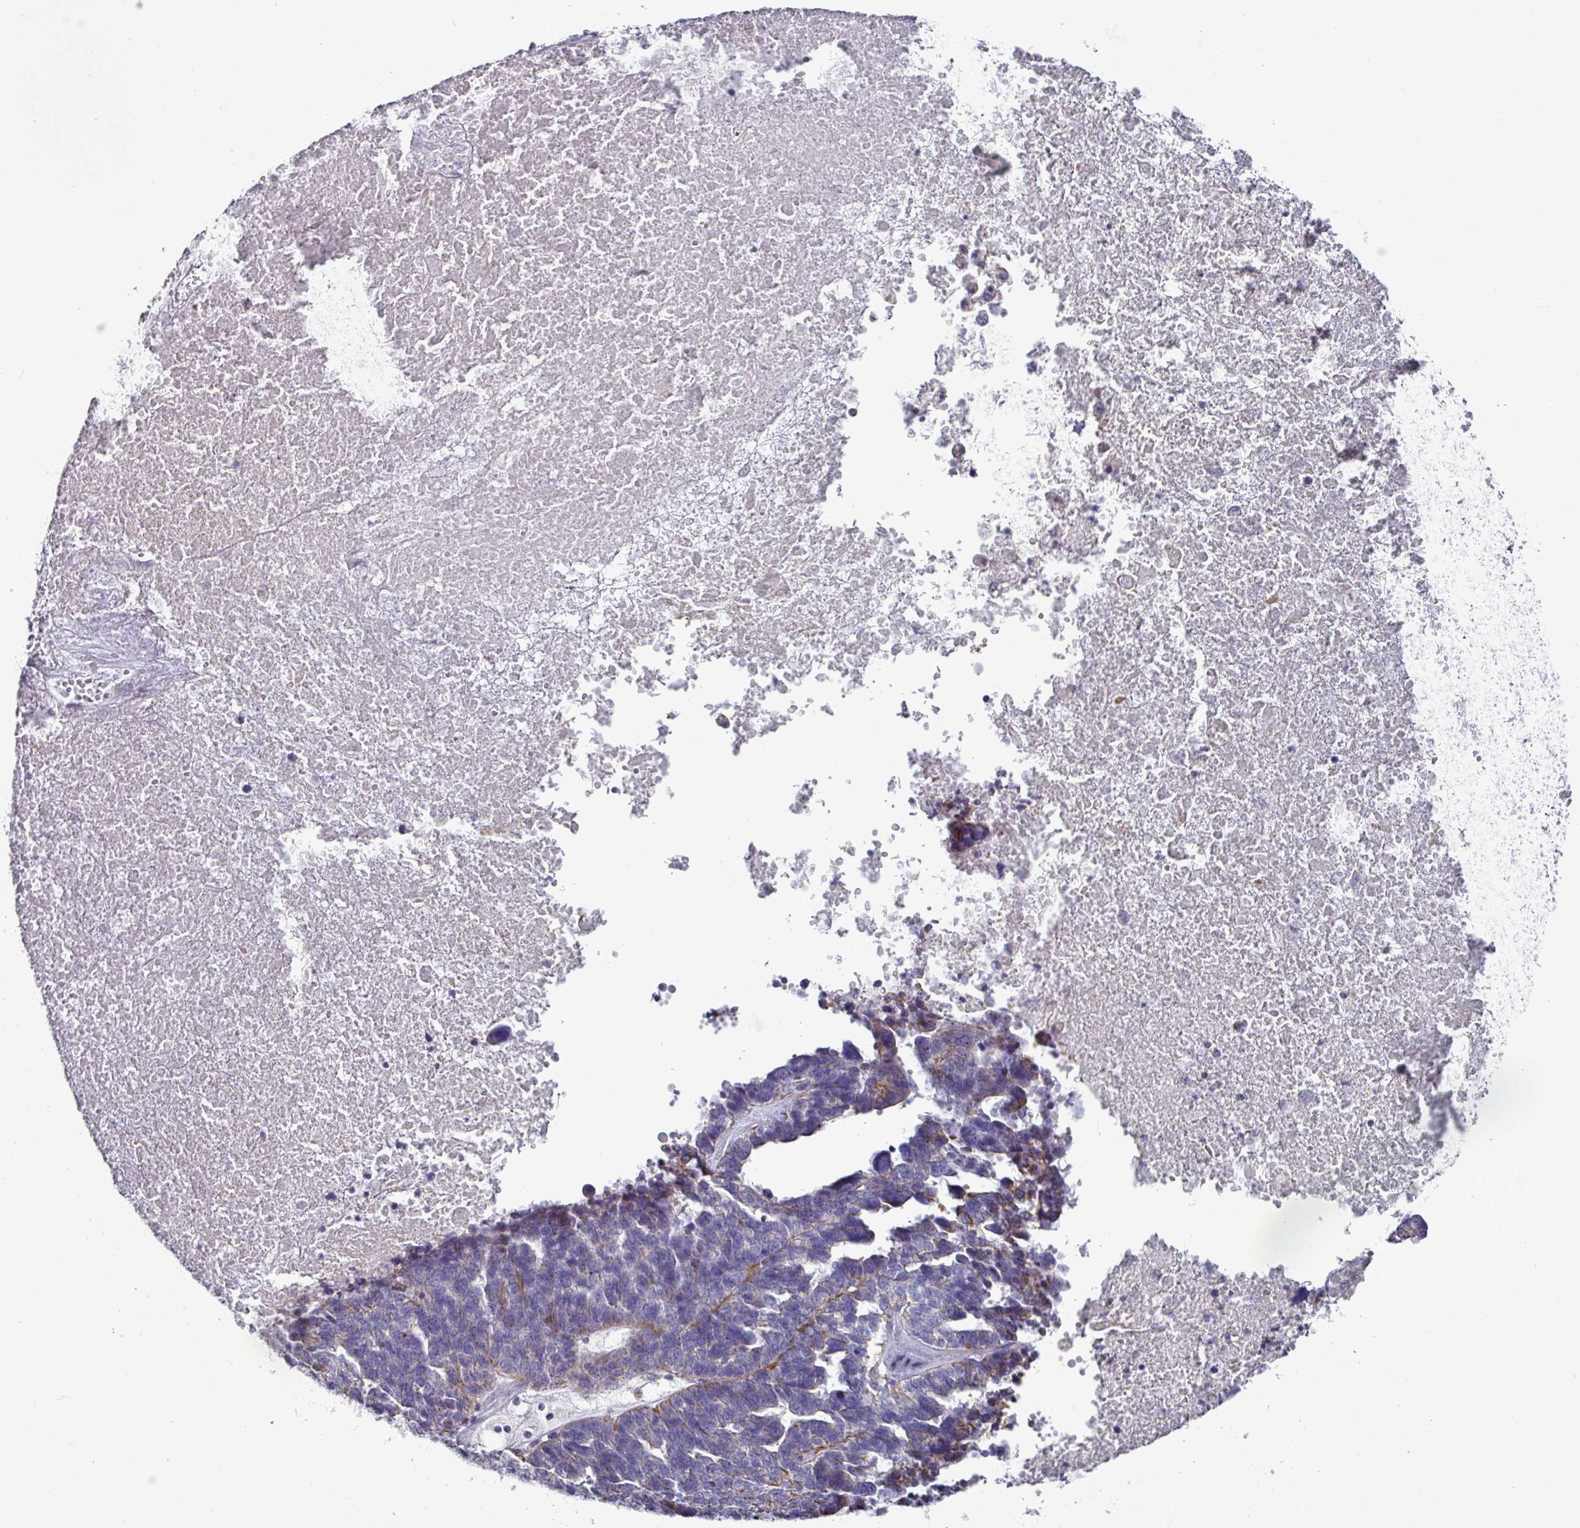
{"staining": {"intensity": "weak", "quantity": "<25%", "location": "cytoplasmic/membranous"}, "tissue": "ovarian cancer", "cell_type": "Tumor cells", "image_type": "cancer", "snomed": [{"axis": "morphology", "description": "Cystadenocarcinoma, serous, NOS"}, {"axis": "topography", "description": "Ovary"}], "caption": "Ovarian cancer stained for a protein using immunohistochemistry (IHC) shows no positivity tumor cells.", "gene": "MT-ND4", "patient": {"sex": "female", "age": 59}}